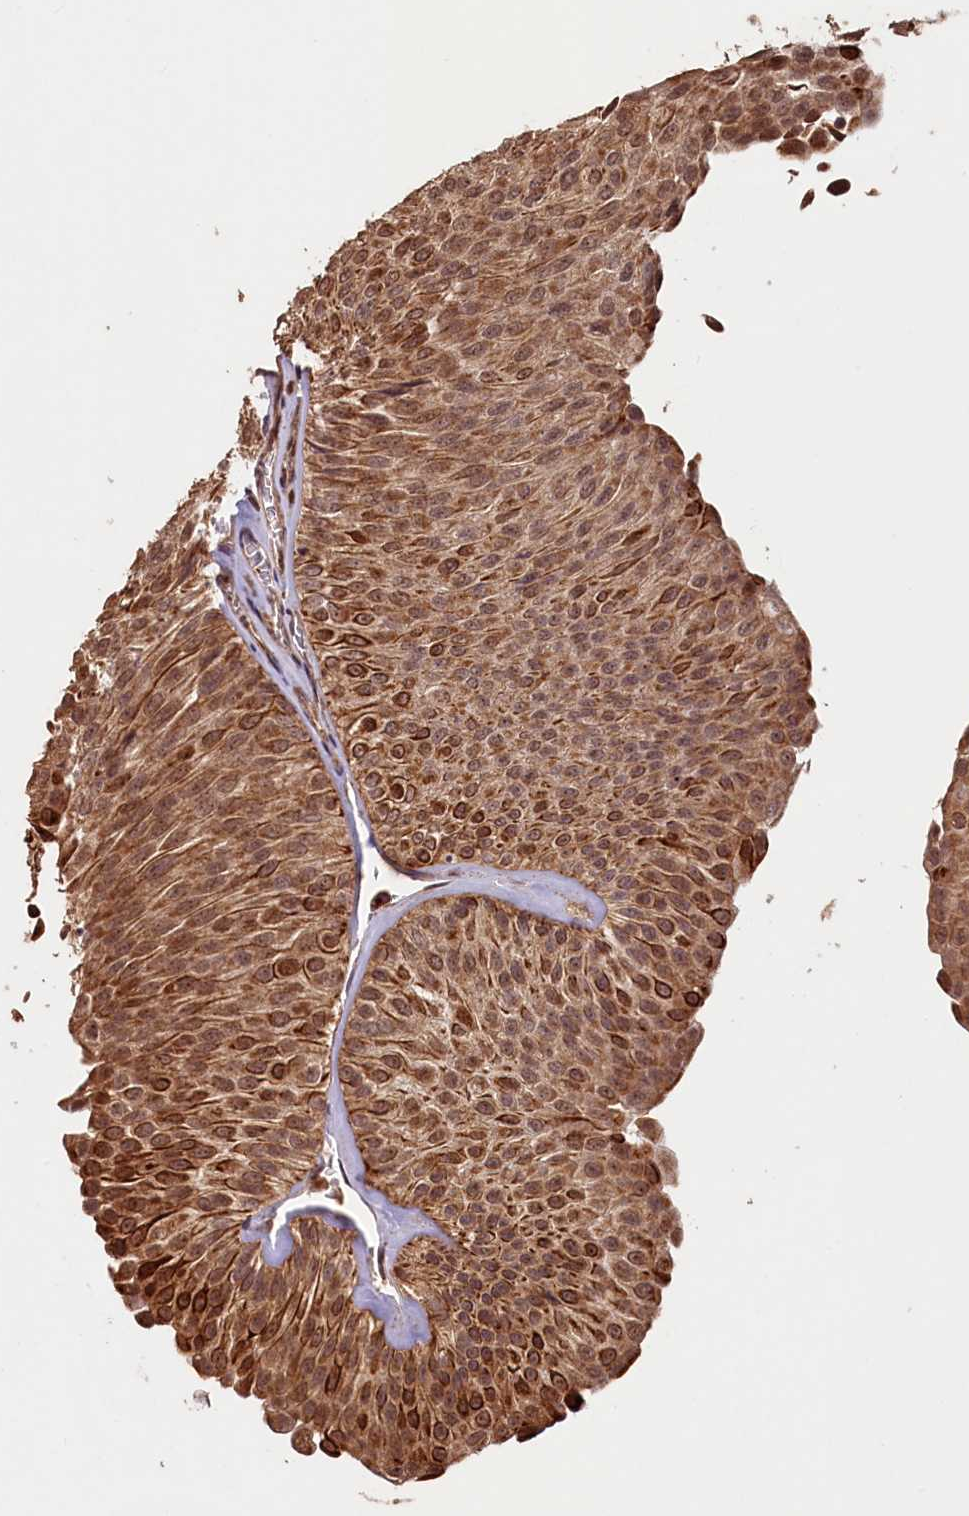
{"staining": {"intensity": "moderate", "quantity": ">75%", "location": "cytoplasmic/membranous,nuclear"}, "tissue": "urothelial cancer", "cell_type": "Tumor cells", "image_type": "cancer", "snomed": [{"axis": "morphology", "description": "Urothelial carcinoma, Low grade"}, {"axis": "topography", "description": "Urinary bladder"}], "caption": "Human urothelial cancer stained with a brown dye reveals moderate cytoplasmic/membranous and nuclear positive positivity in approximately >75% of tumor cells.", "gene": "SHPRH", "patient": {"sex": "male", "age": 78}}